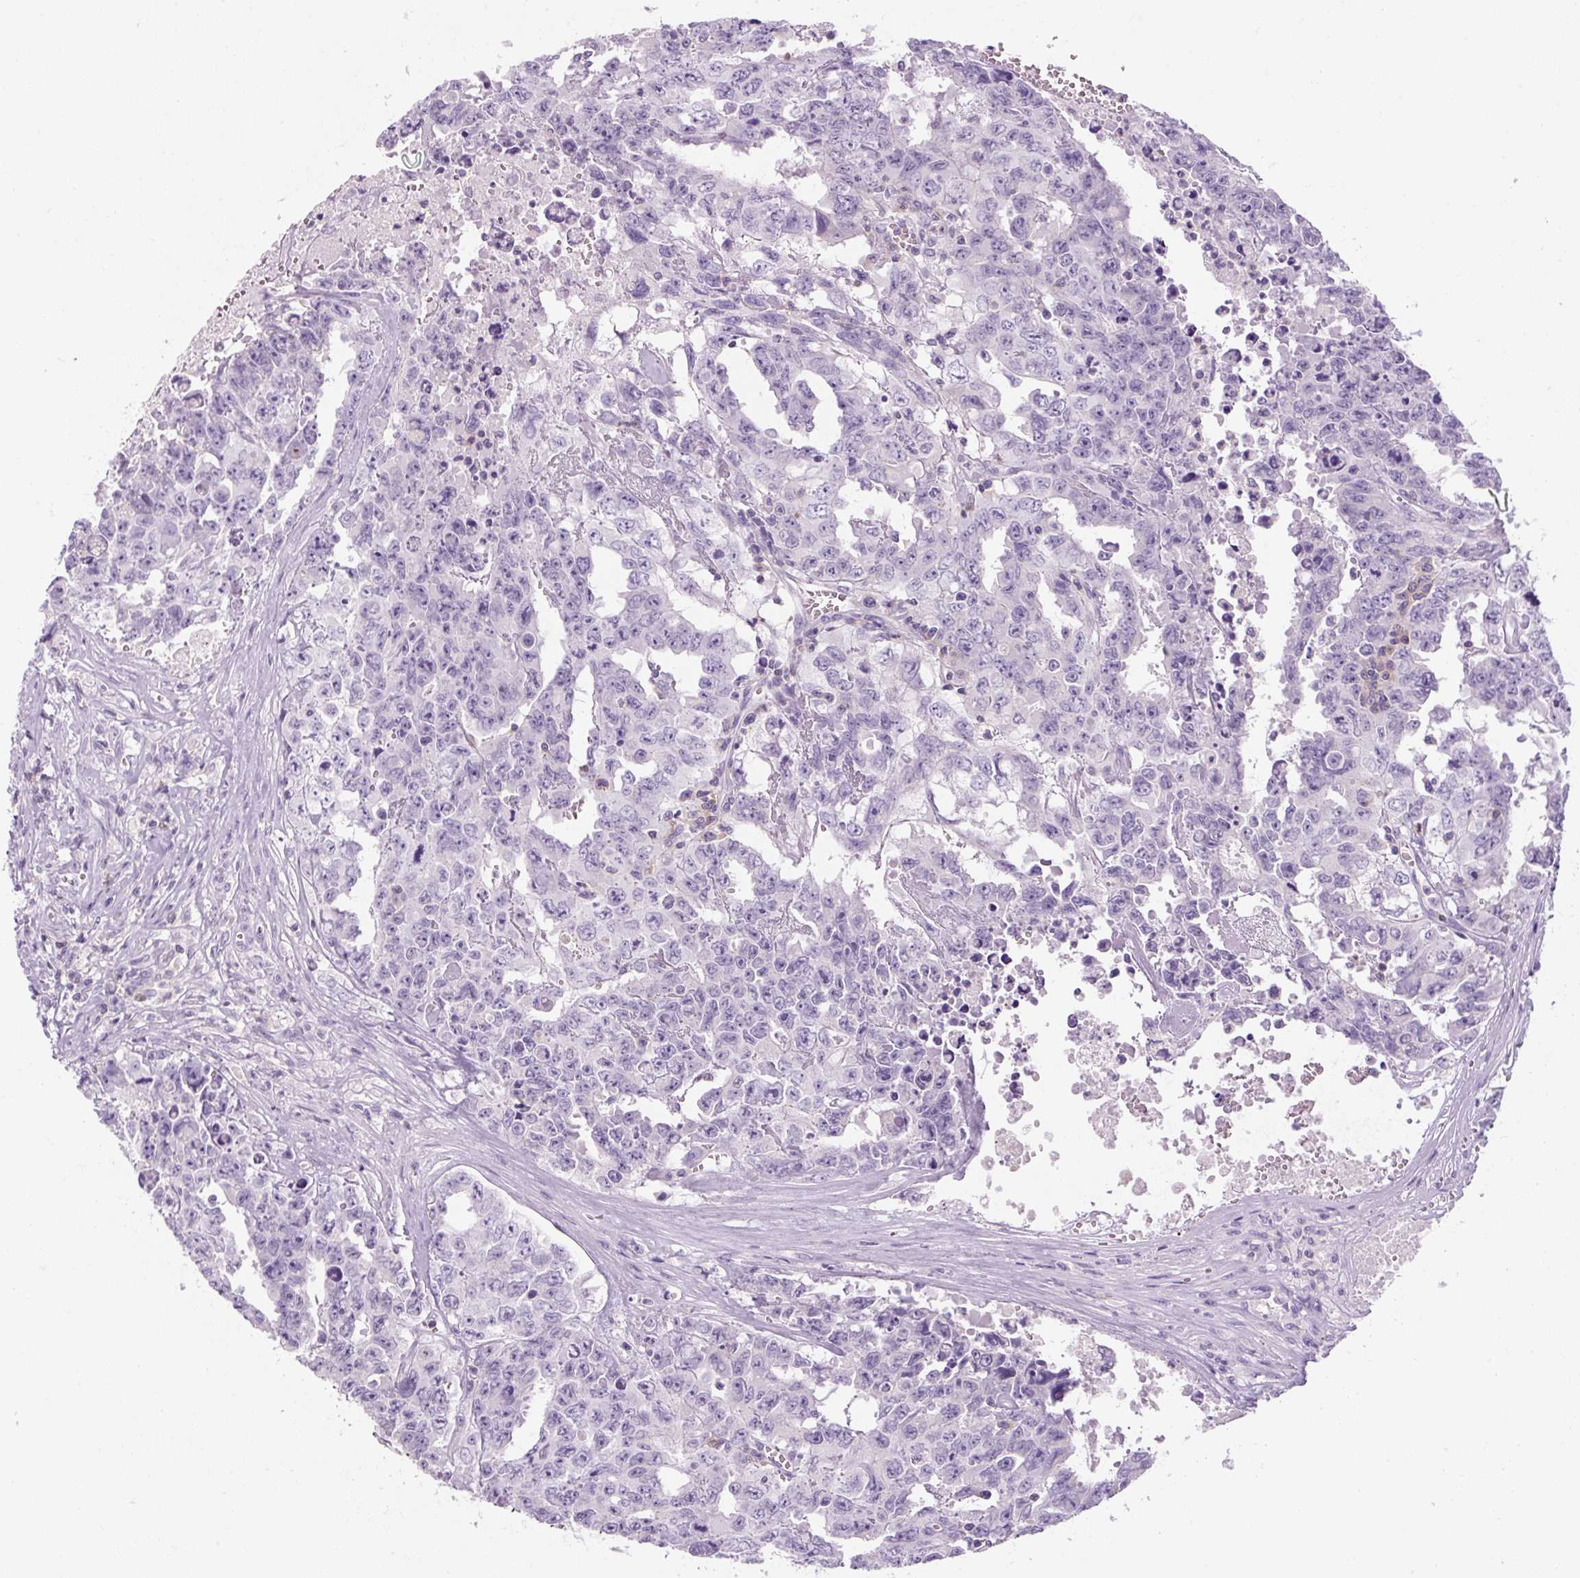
{"staining": {"intensity": "negative", "quantity": "none", "location": "none"}, "tissue": "testis cancer", "cell_type": "Tumor cells", "image_type": "cancer", "snomed": [{"axis": "morphology", "description": "Carcinoma, Embryonal, NOS"}, {"axis": "topography", "description": "Testis"}], "caption": "This histopathology image is of testis cancer stained with IHC to label a protein in brown with the nuclei are counter-stained blue. There is no staining in tumor cells. (DAB IHC visualized using brightfield microscopy, high magnification).", "gene": "TIGD2", "patient": {"sex": "male", "age": 24}}